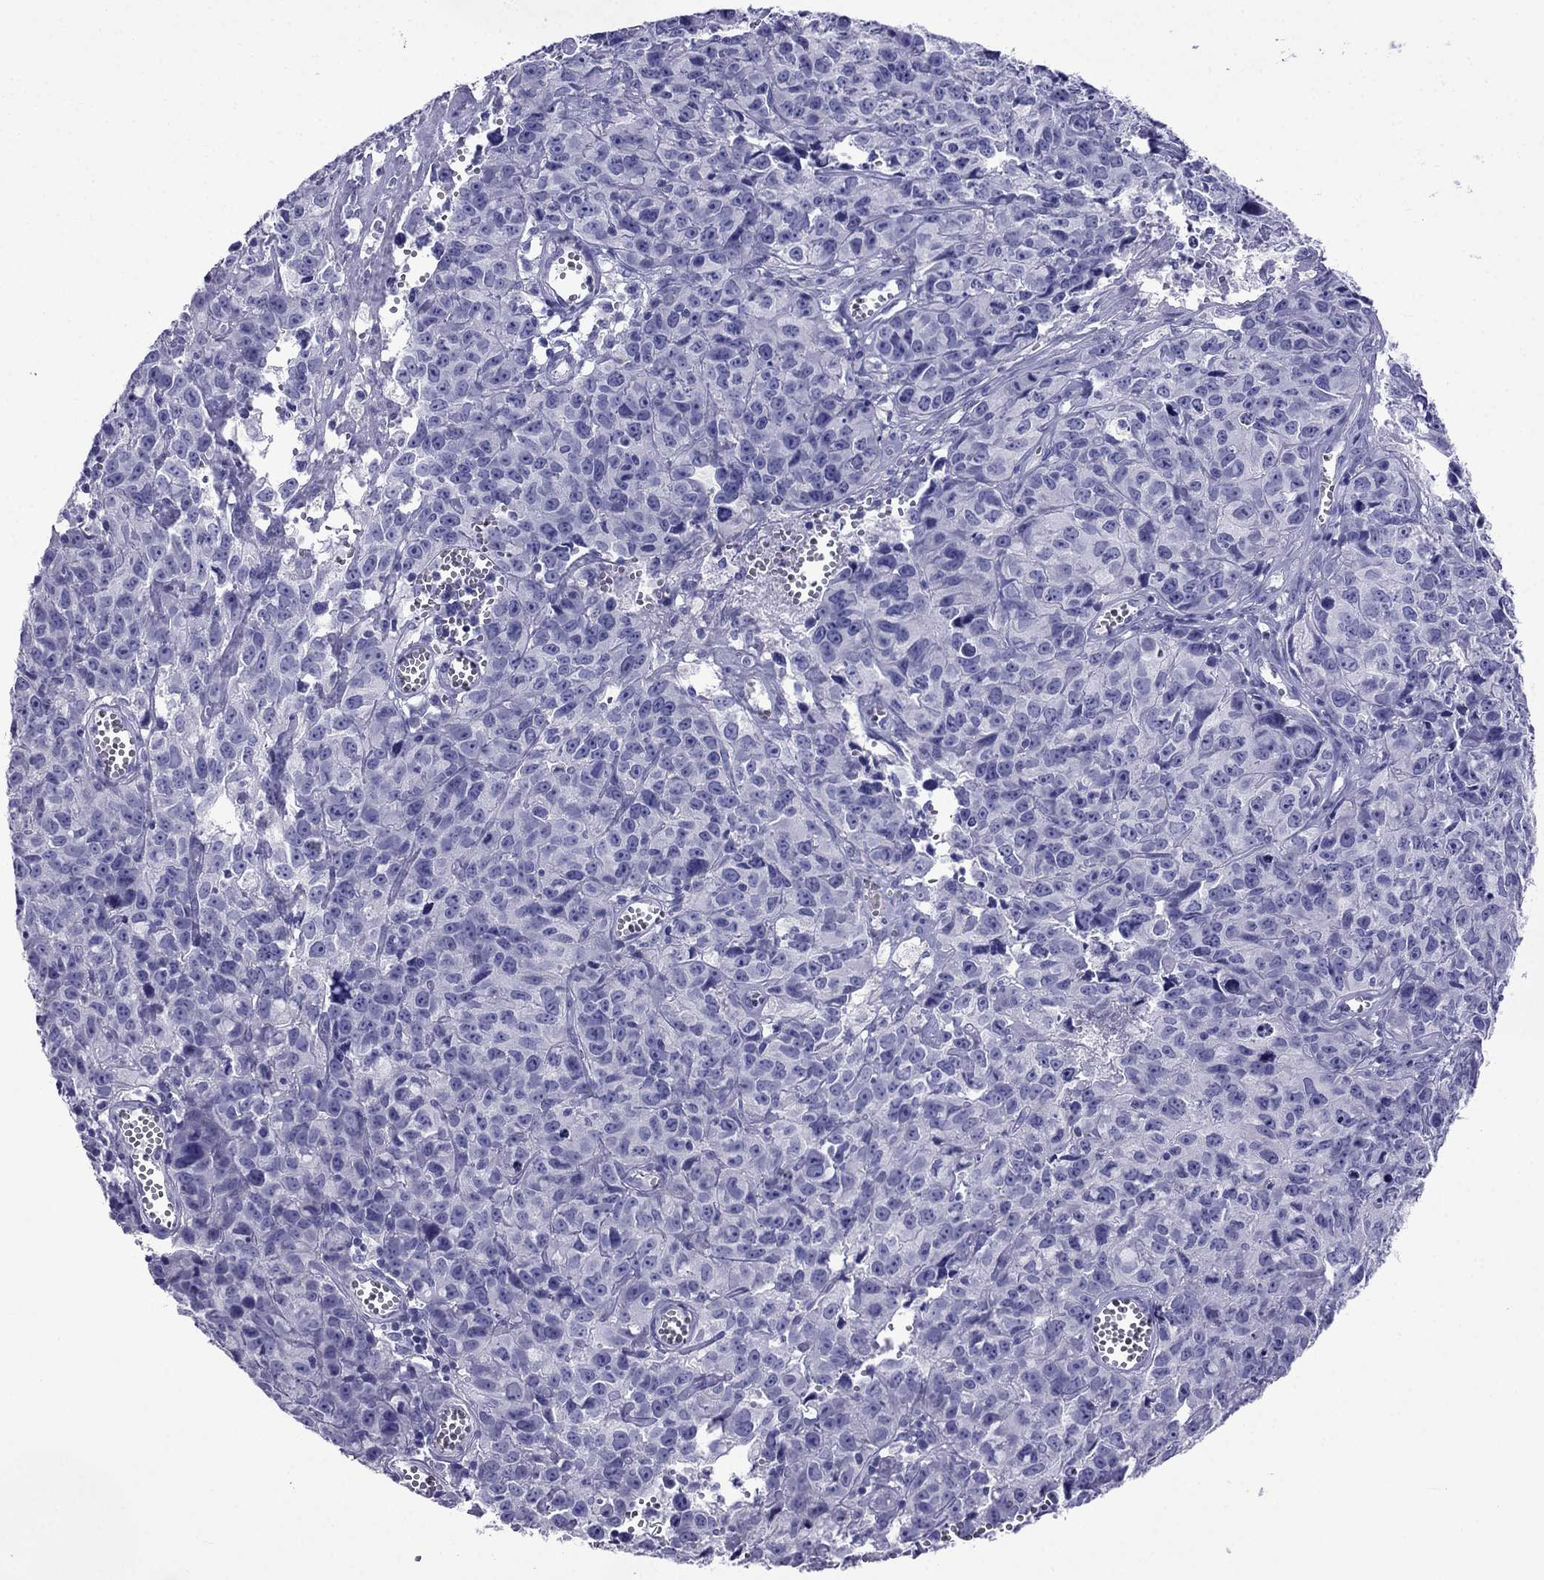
{"staining": {"intensity": "negative", "quantity": "none", "location": "none"}, "tissue": "cervical cancer", "cell_type": "Tumor cells", "image_type": "cancer", "snomed": [{"axis": "morphology", "description": "Squamous cell carcinoma, NOS"}, {"axis": "topography", "description": "Cervix"}], "caption": "Cervical cancer (squamous cell carcinoma) stained for a protein using IHC displays no positivity tumor cells.", "gene": "ARR3", "patient": {"sex": "female", "age": 28}}